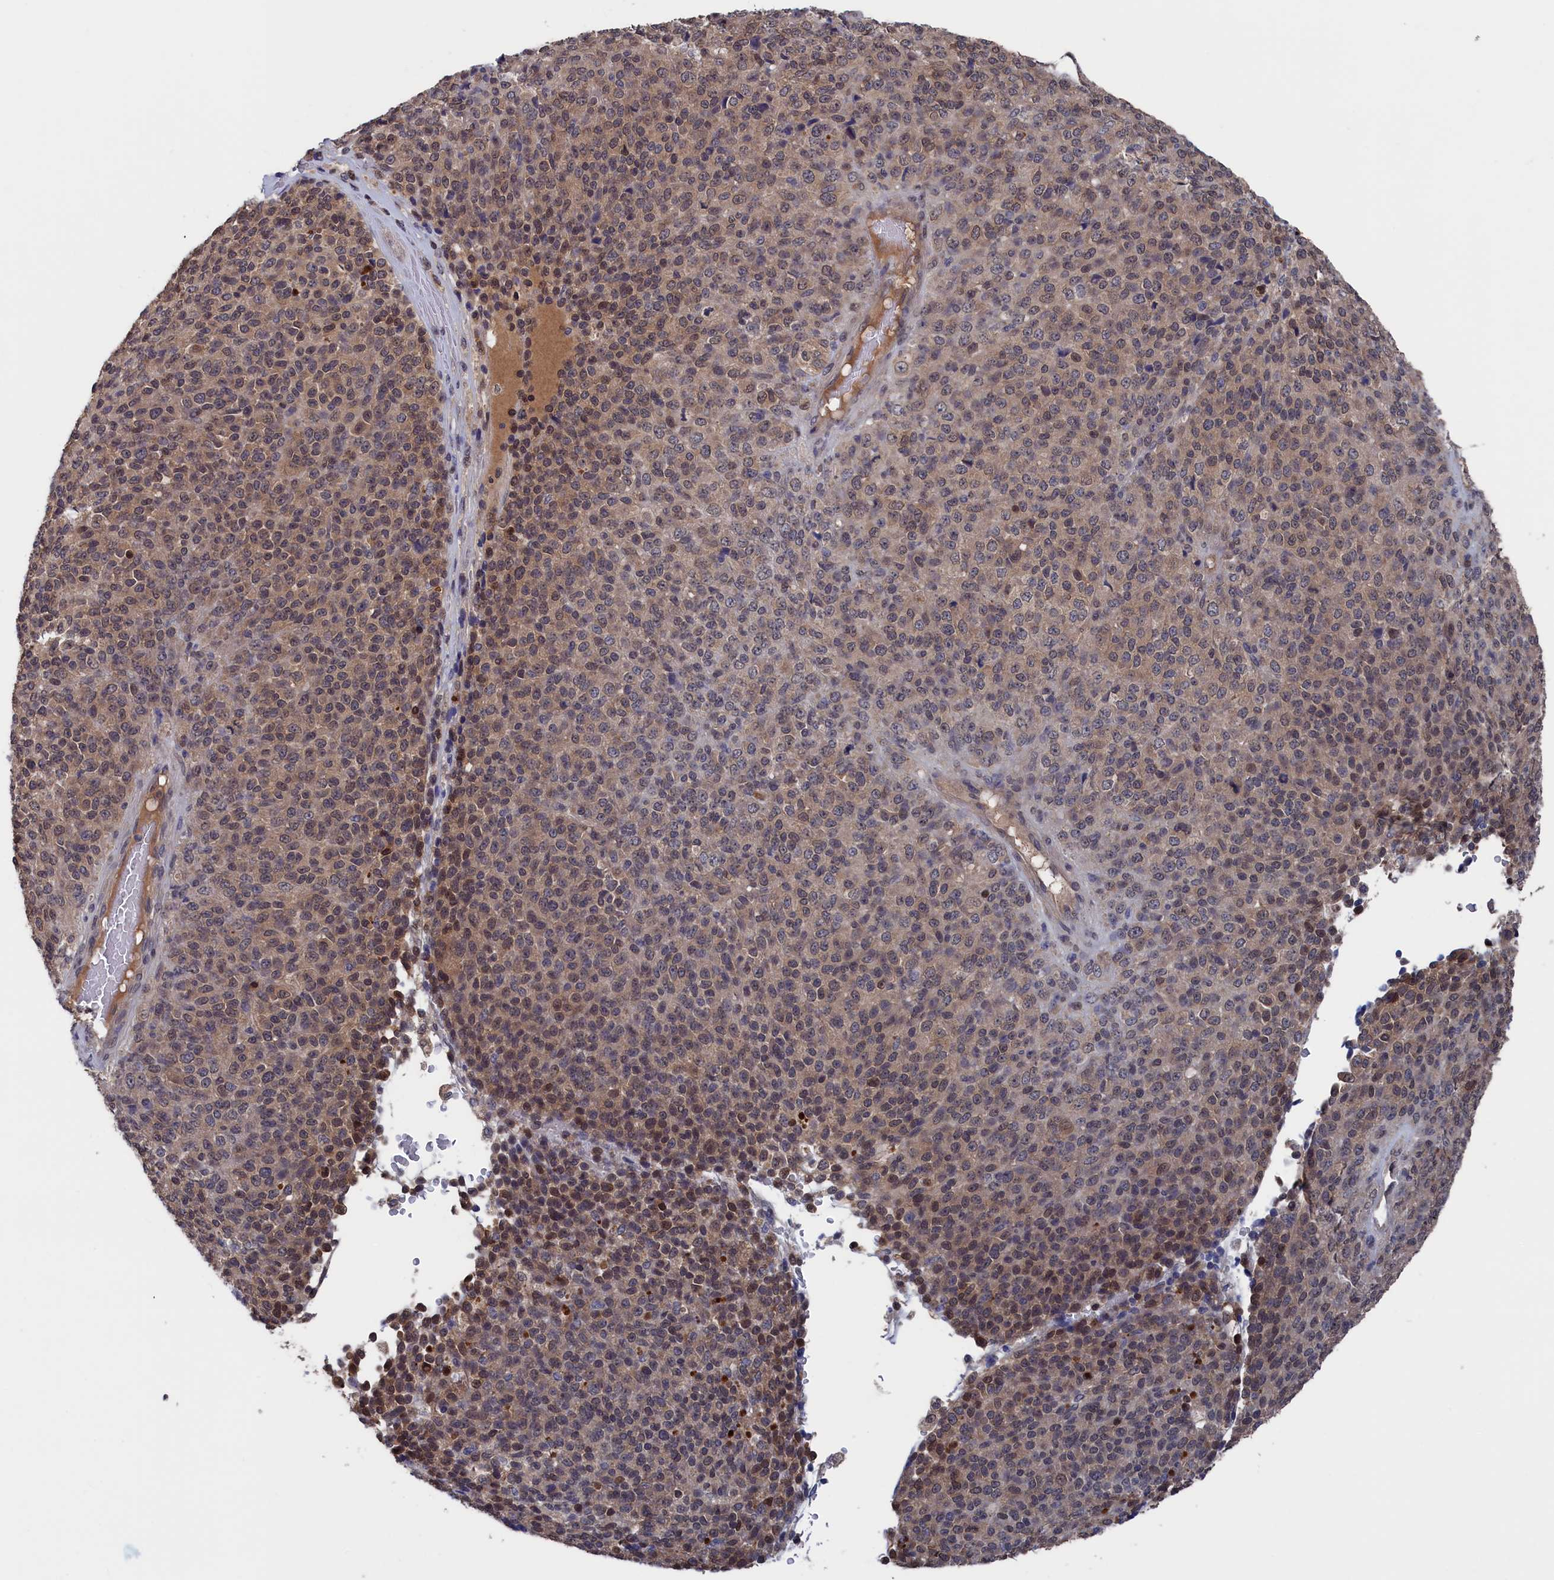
{"staining": {"intensity": "moderate", "quantity": "25%-75%", "location": "cytoplasmic/membranous,nuclear"}, "tissue": "melanoma", "cell_type": "Tumor cells", "image_type": "cancer", "snomed": [{"axis": "morphology", "description": "Malignant melanoma, Metastatic site"}, {"axis": "topography", "description": "Brain"}], "caption": "Protein analysis of malignant melanoma (metastatic site) tissue demonstrates moderate cytoplasmic/membranous and nuclear positivity in about 25%-75% of tumor cells.", "gene": "NUTF2", "patient": {"sex": "female", "age": 56}}